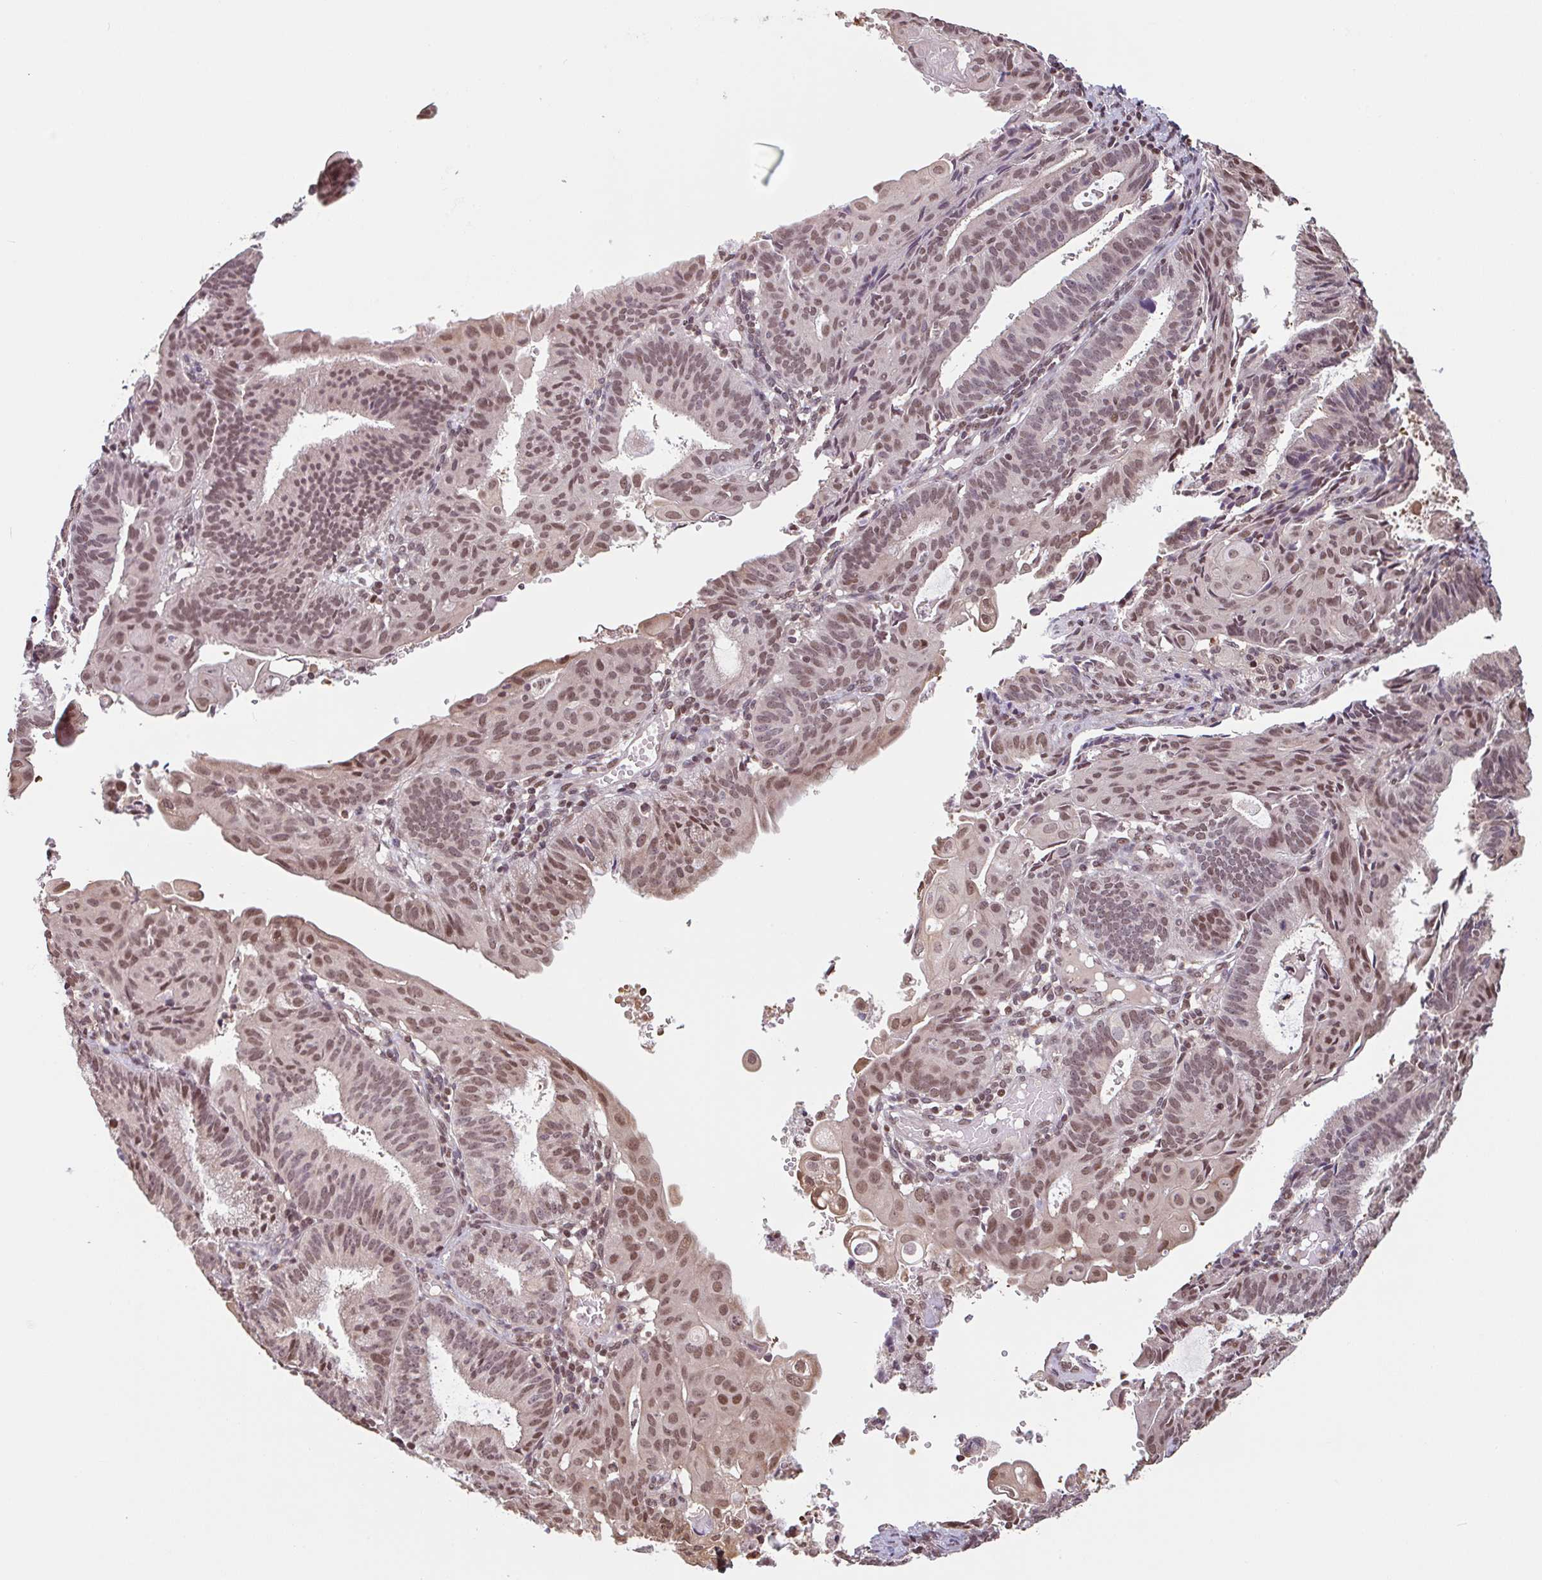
{"staining": {"intensity": "moderate", "quantity": ">75%", "location": "nuclear"}, "tissue": "endometrial cancer", "cell_type": "Tumor cells", "image_type": "cancer", "snomed": [{"axis": "morphology", "description": "Adenocarcinoma, NOS"}, {"axis": "topography", "description": "Endometrium"}], "caption": "A photomicrograph of adenocarcinoma (endometrial) stained for a protein shows moderate nuclear brown staining in tumor cells.", "gene": "DR1", "patient": {"sex": "female", "age": 49}}